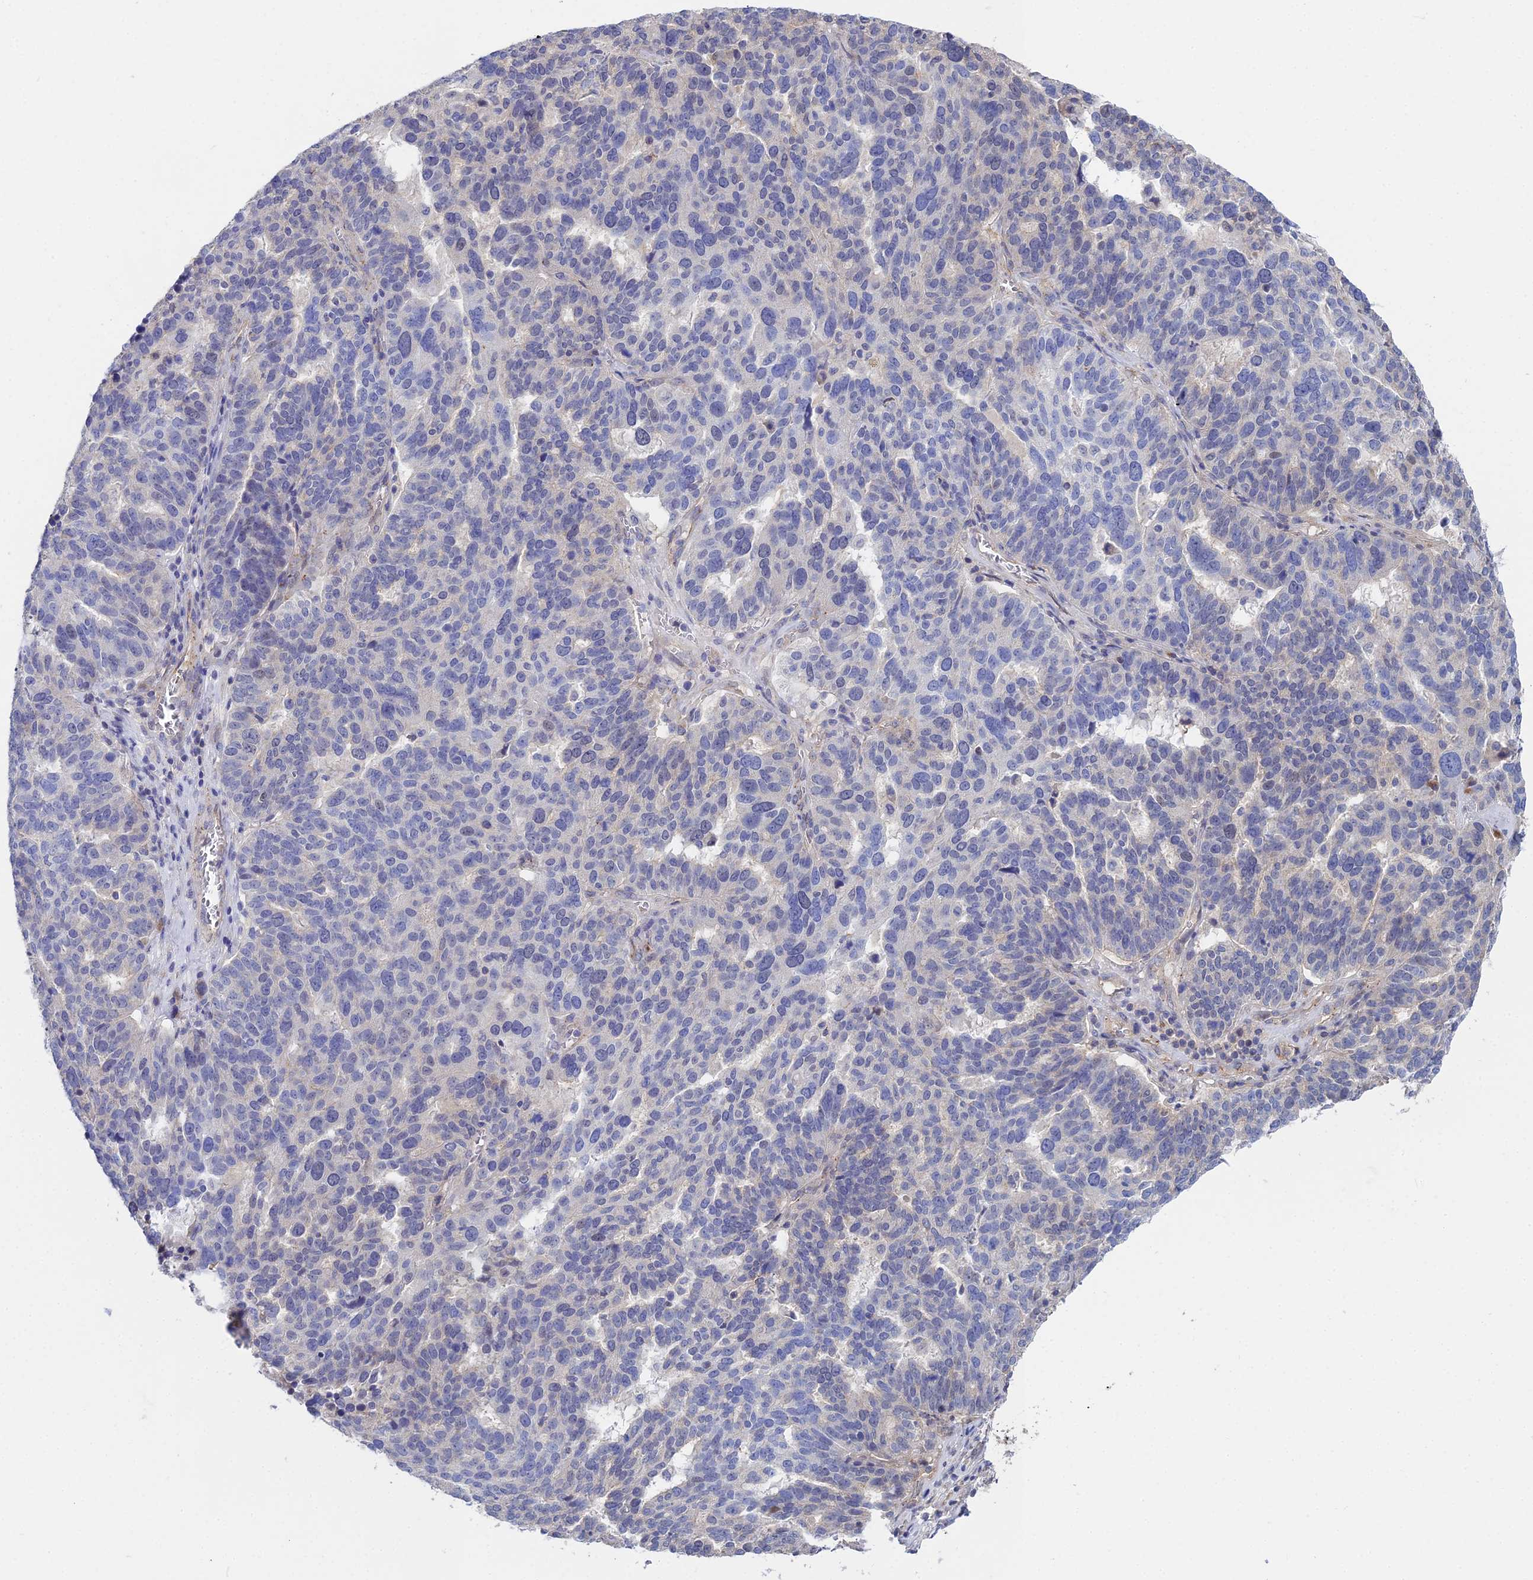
{"staining": {"intensity": "negative", "quantity": "none", "location": "none"}, "tissue": "ovarian cancer", "cell_type": "Tumor cells", "image_type": "cancer", "snomed": [{"axis": "morphology", "description": "Cystadenocarcinoma, serous, NOS"}, {"axis": "topography", "description": "Ovary"}], "caption": "Tumor cells are negative for protein expression in human ovarian serous cystadenocarcinoma. (DAB immunohistochemistry with hematoxylin counter stain).", "gene": "DNAH14", "patient": {"sex": "female", "age": 59}}